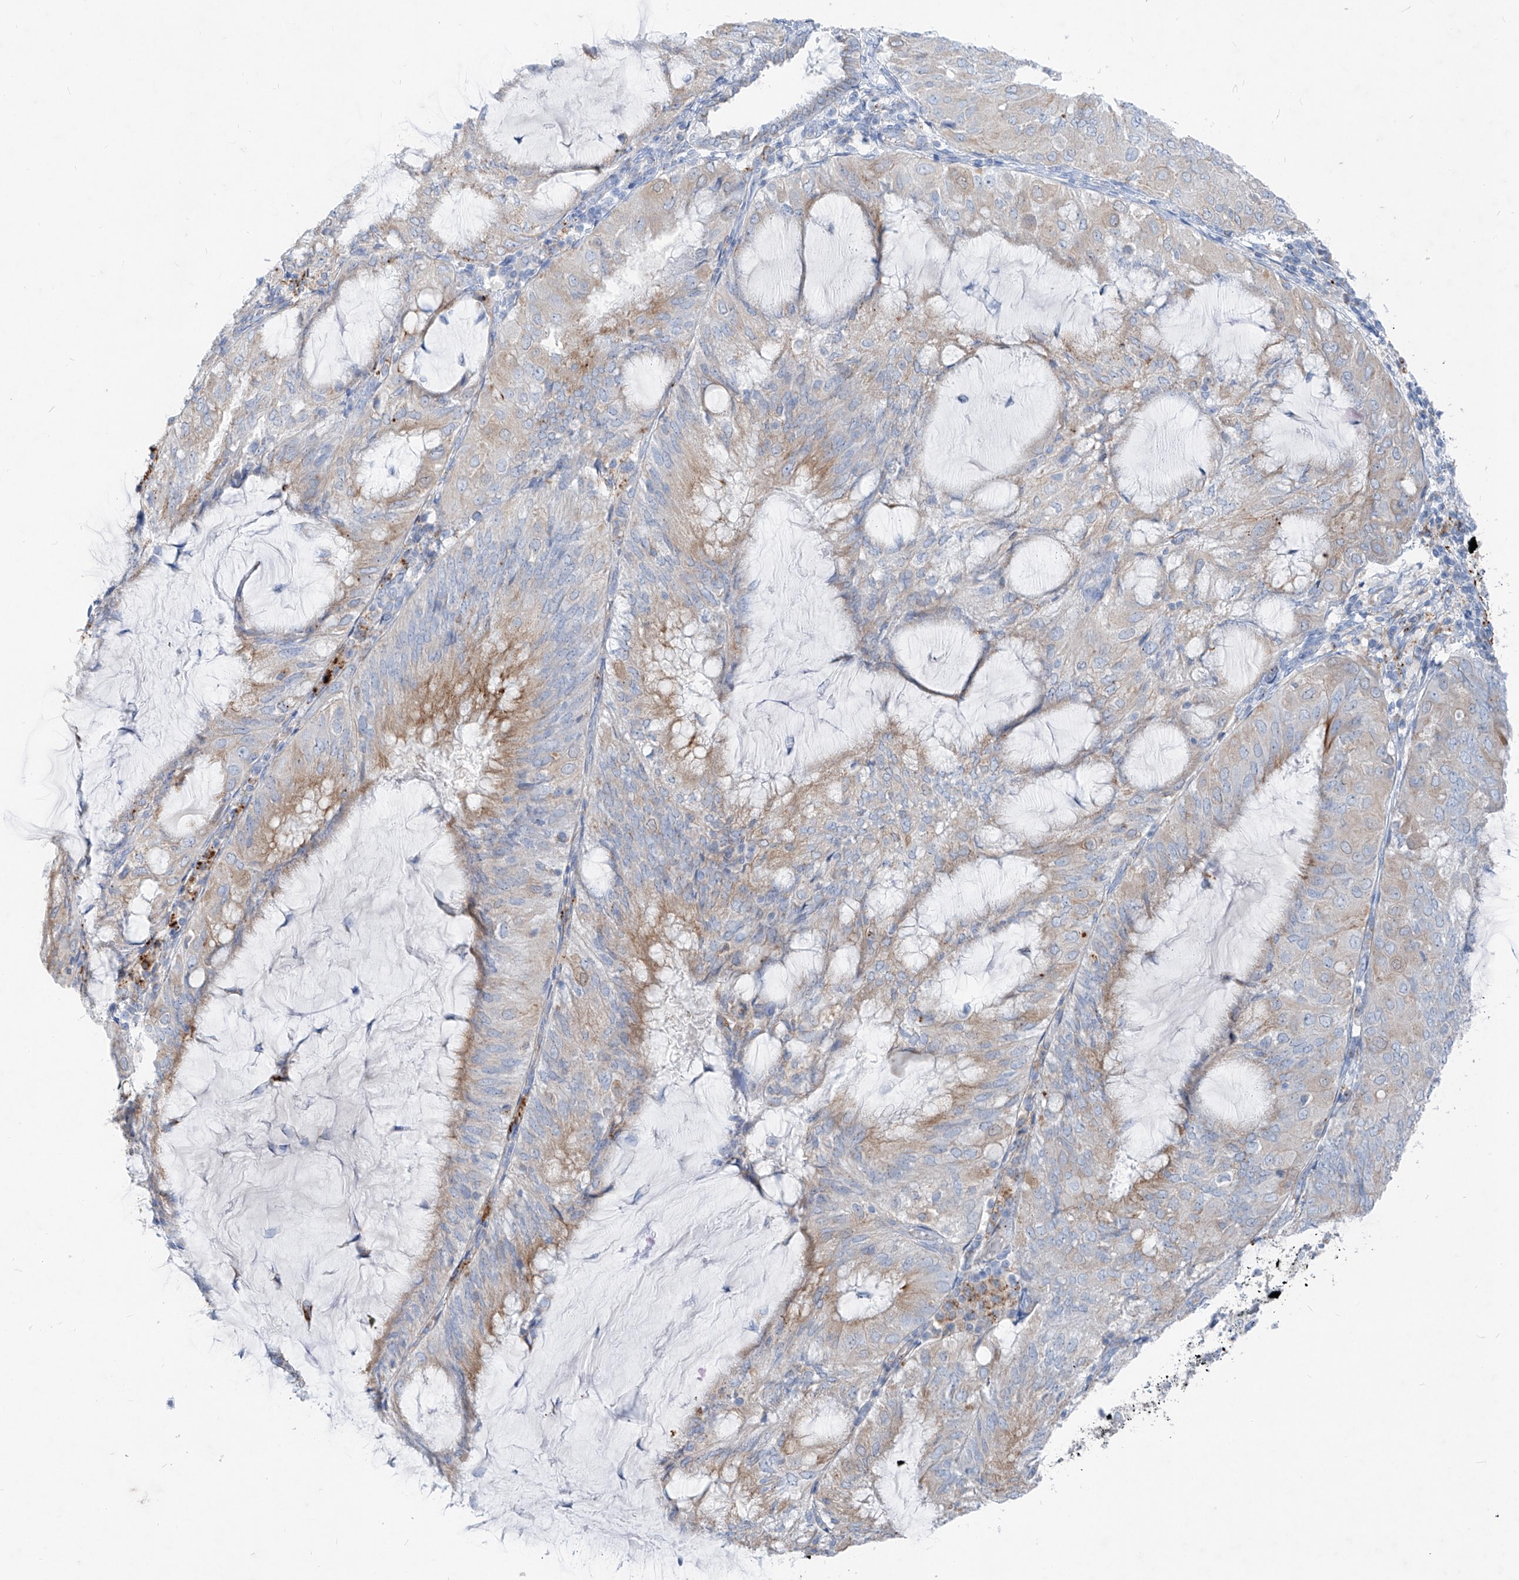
{"staining": {"intensity": "moderate", "quantity": "<25%", "location": "cytoplasmic/membranous"}, "tissue": "endometrial cancer", "cell_type": "Tumor cells", "image_type": "cancer", "snomed": [{"axis": "morphology", "description": "Adenocarcinoma, NOS"}, {"axis": "topography", "description": "Endometrium"}], "caption": "Immunohistochemical staining of human endometrial cancer reveals low levels of moderate cytoplasmic/membranous positivity in approximately <25% of tumor cells.", "gene": "GPR137C", "patient": {"sex": "female", "age": 81}}